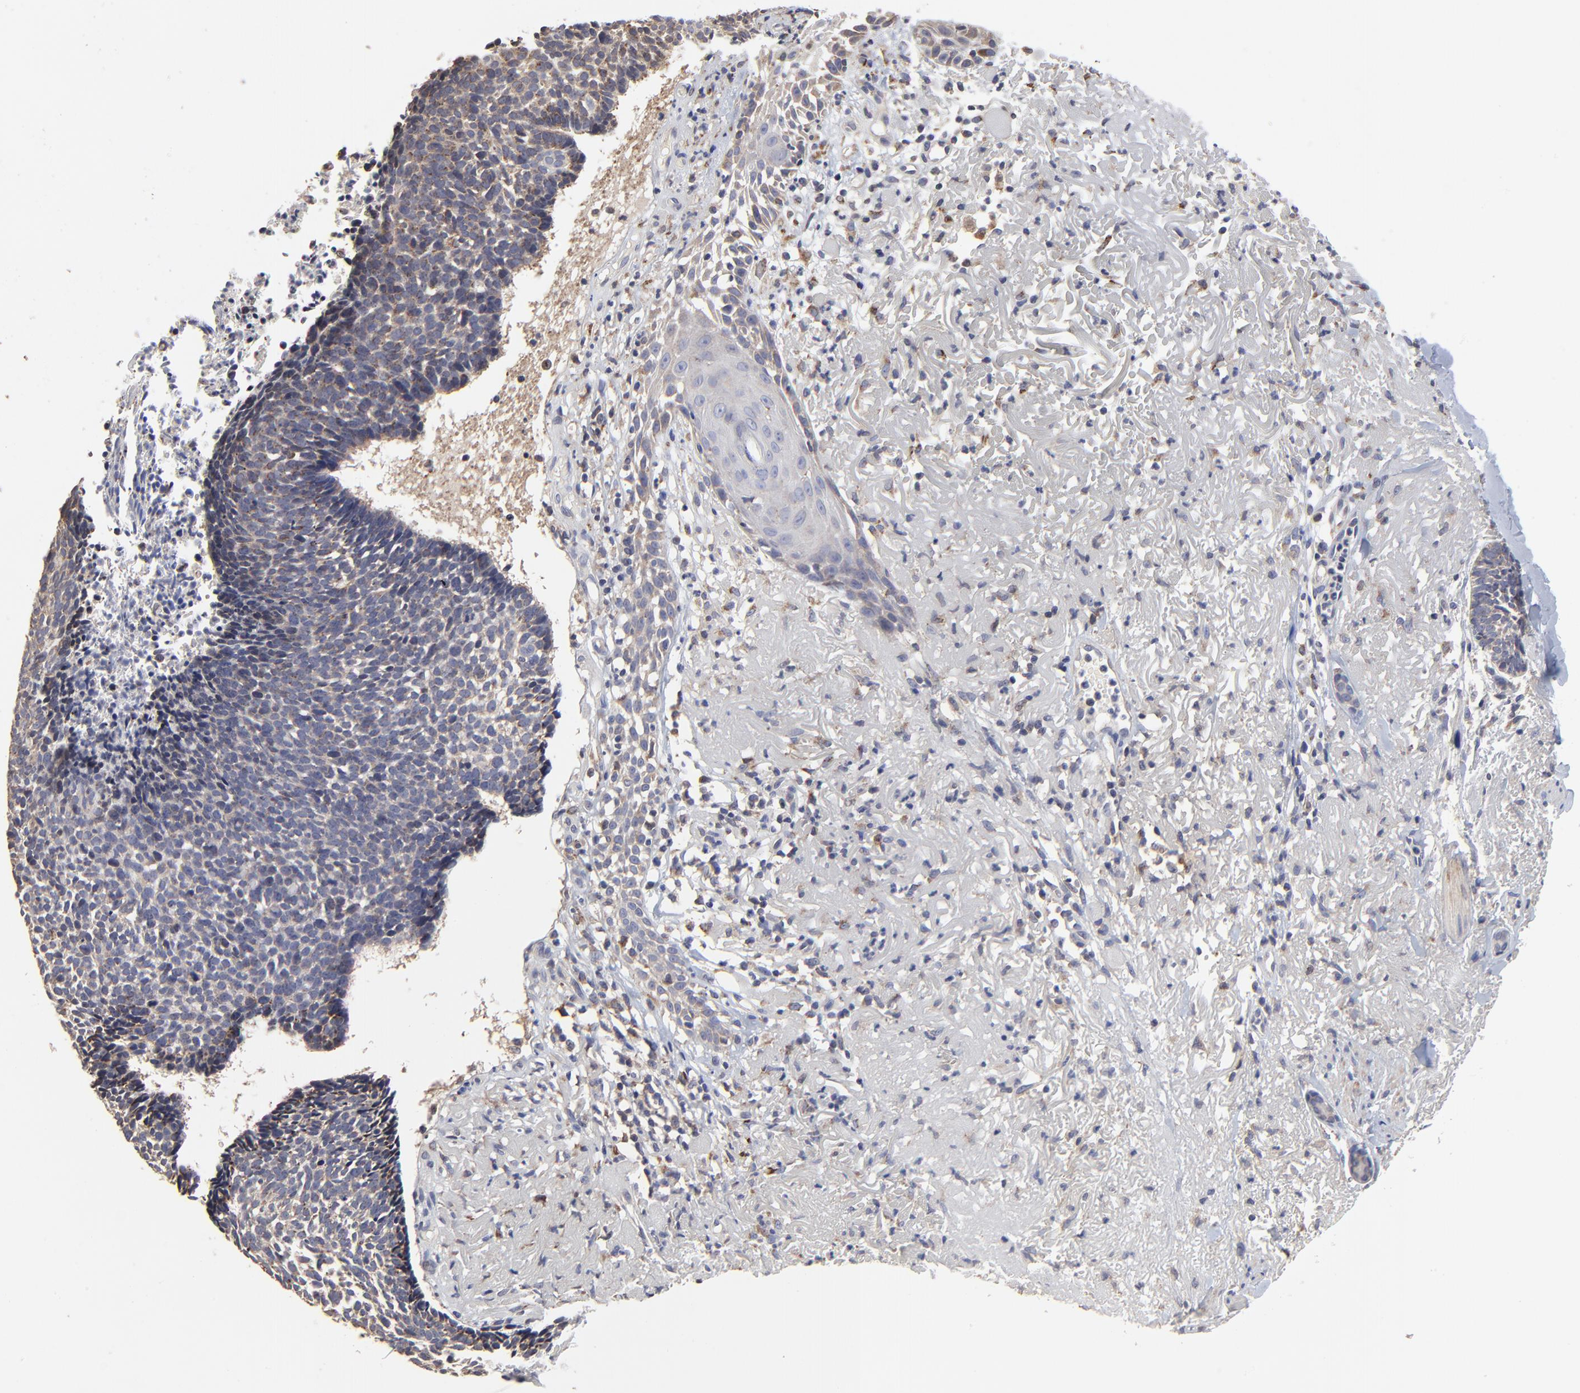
{"staining": {"intensity": "weak", "quantity": "25%-75%", "location": "cytoplasmic/membranous"}, "tissue": "skin cancer", "cell_type": "Tumor cells", "image_type": "cancer", "snomed": [{"axis": "morphology", "description": "Basal cell carcinoma"}, {"axis": "topography", "description": "Skin"}], "caption": "Weak cytoplasmic/membranous expression is appreciated in approximately 25%-75% of tumor cells in skin cancer (basal cell carcinoma).", "gene": "ELP2", "patient": {"sex": "female", "age": 87}}